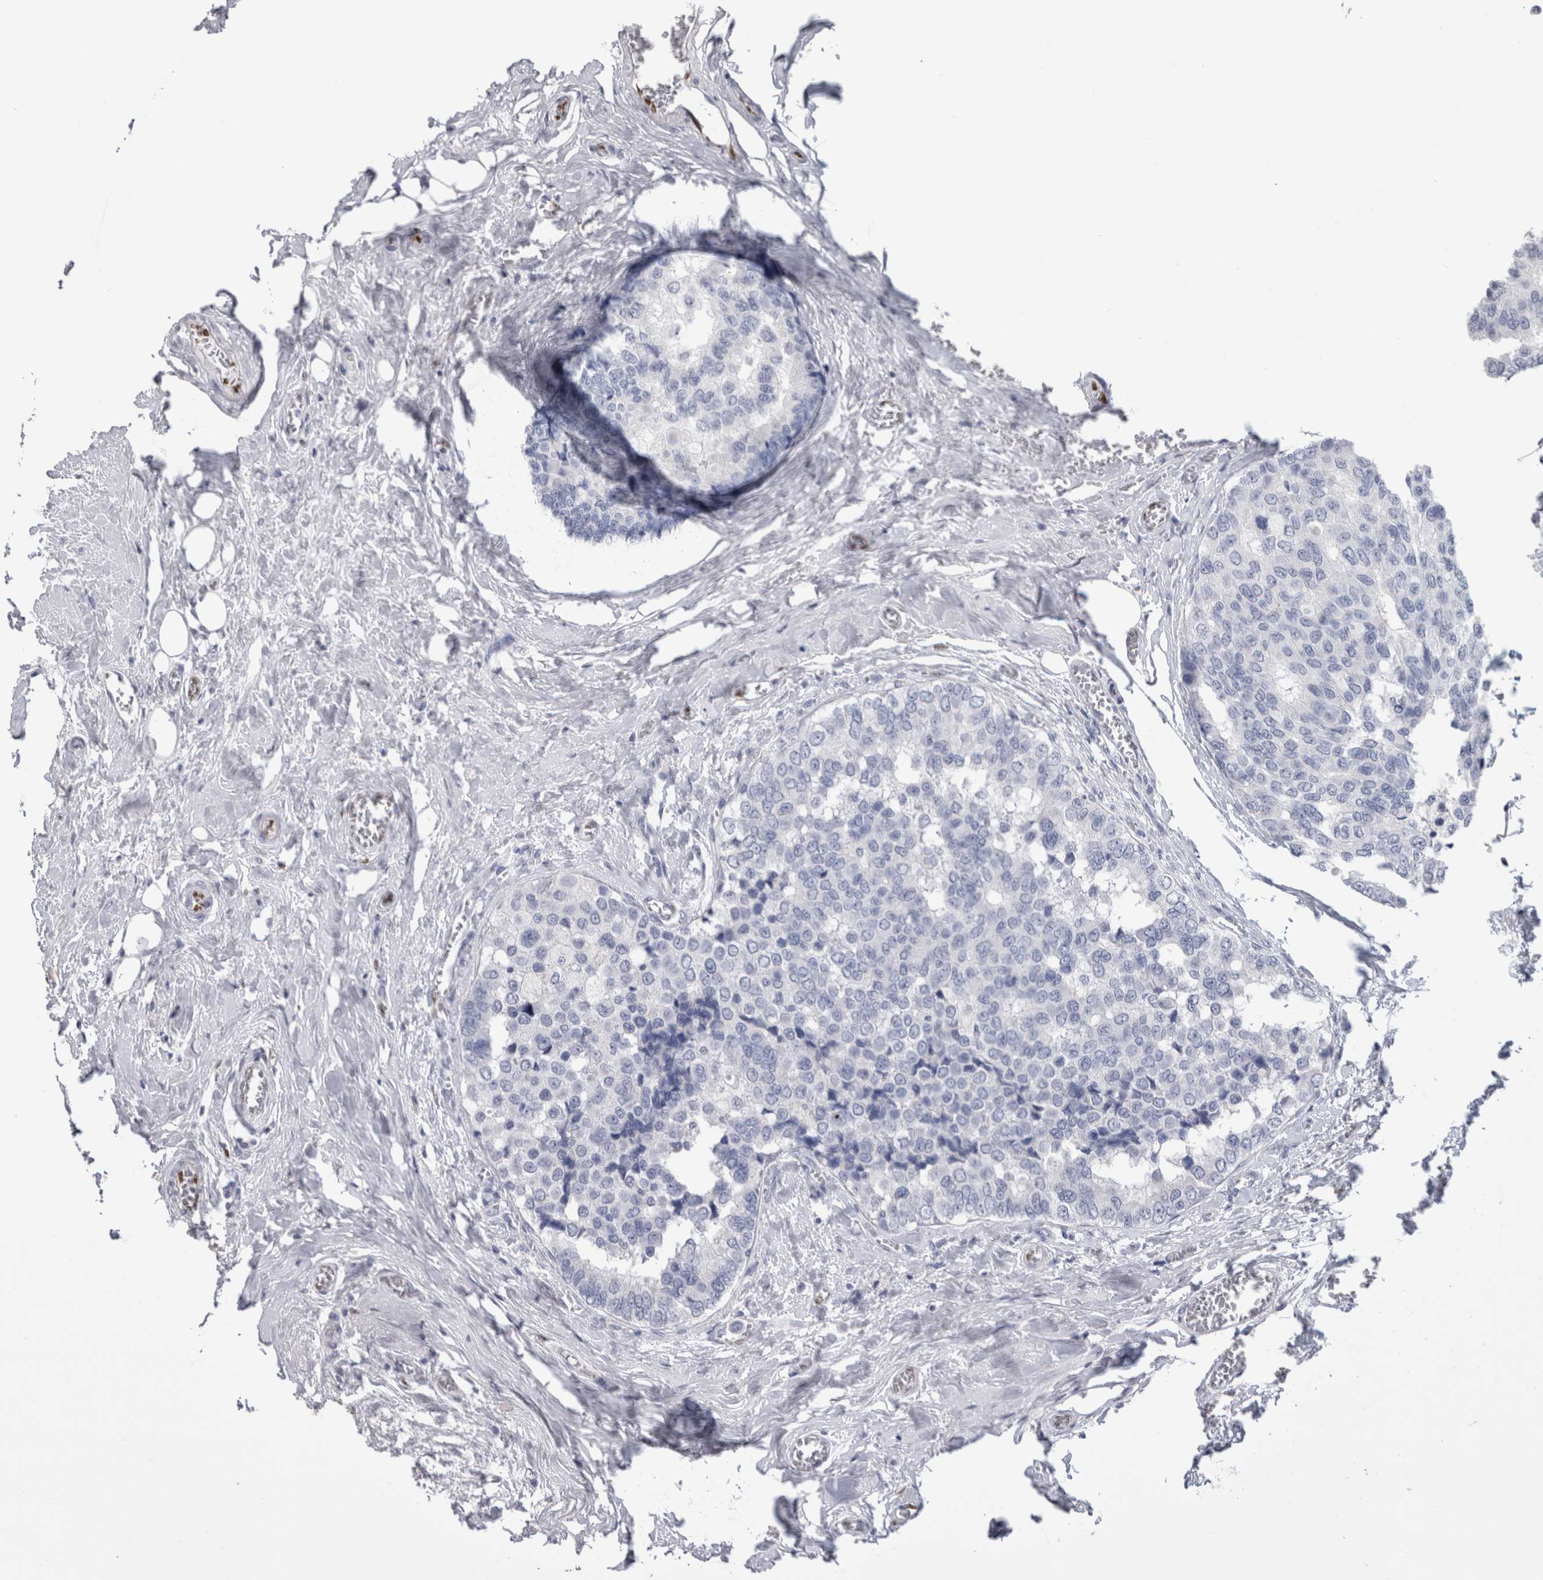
{"staining": {"intensity": "negative", "quantity": "none", "location": "none"}, "tissue": "breast cancer", "cell_type": "Tumor cells", "image_type": "cancer", "snomed": [{"axis": "morphology", "description": "Normal tissue, NOS"}, {"axis": "morphology", "description": "Duct carcinoma"}, {"axis": "topography", "description": "Breast"}], "caption": "A histopathology image of breast invasive ductal carcinoma stained for a protein shows no brown staining in tumor cells.", "gene": "IL33", "patient": {"sex": "female", "age": 43}}